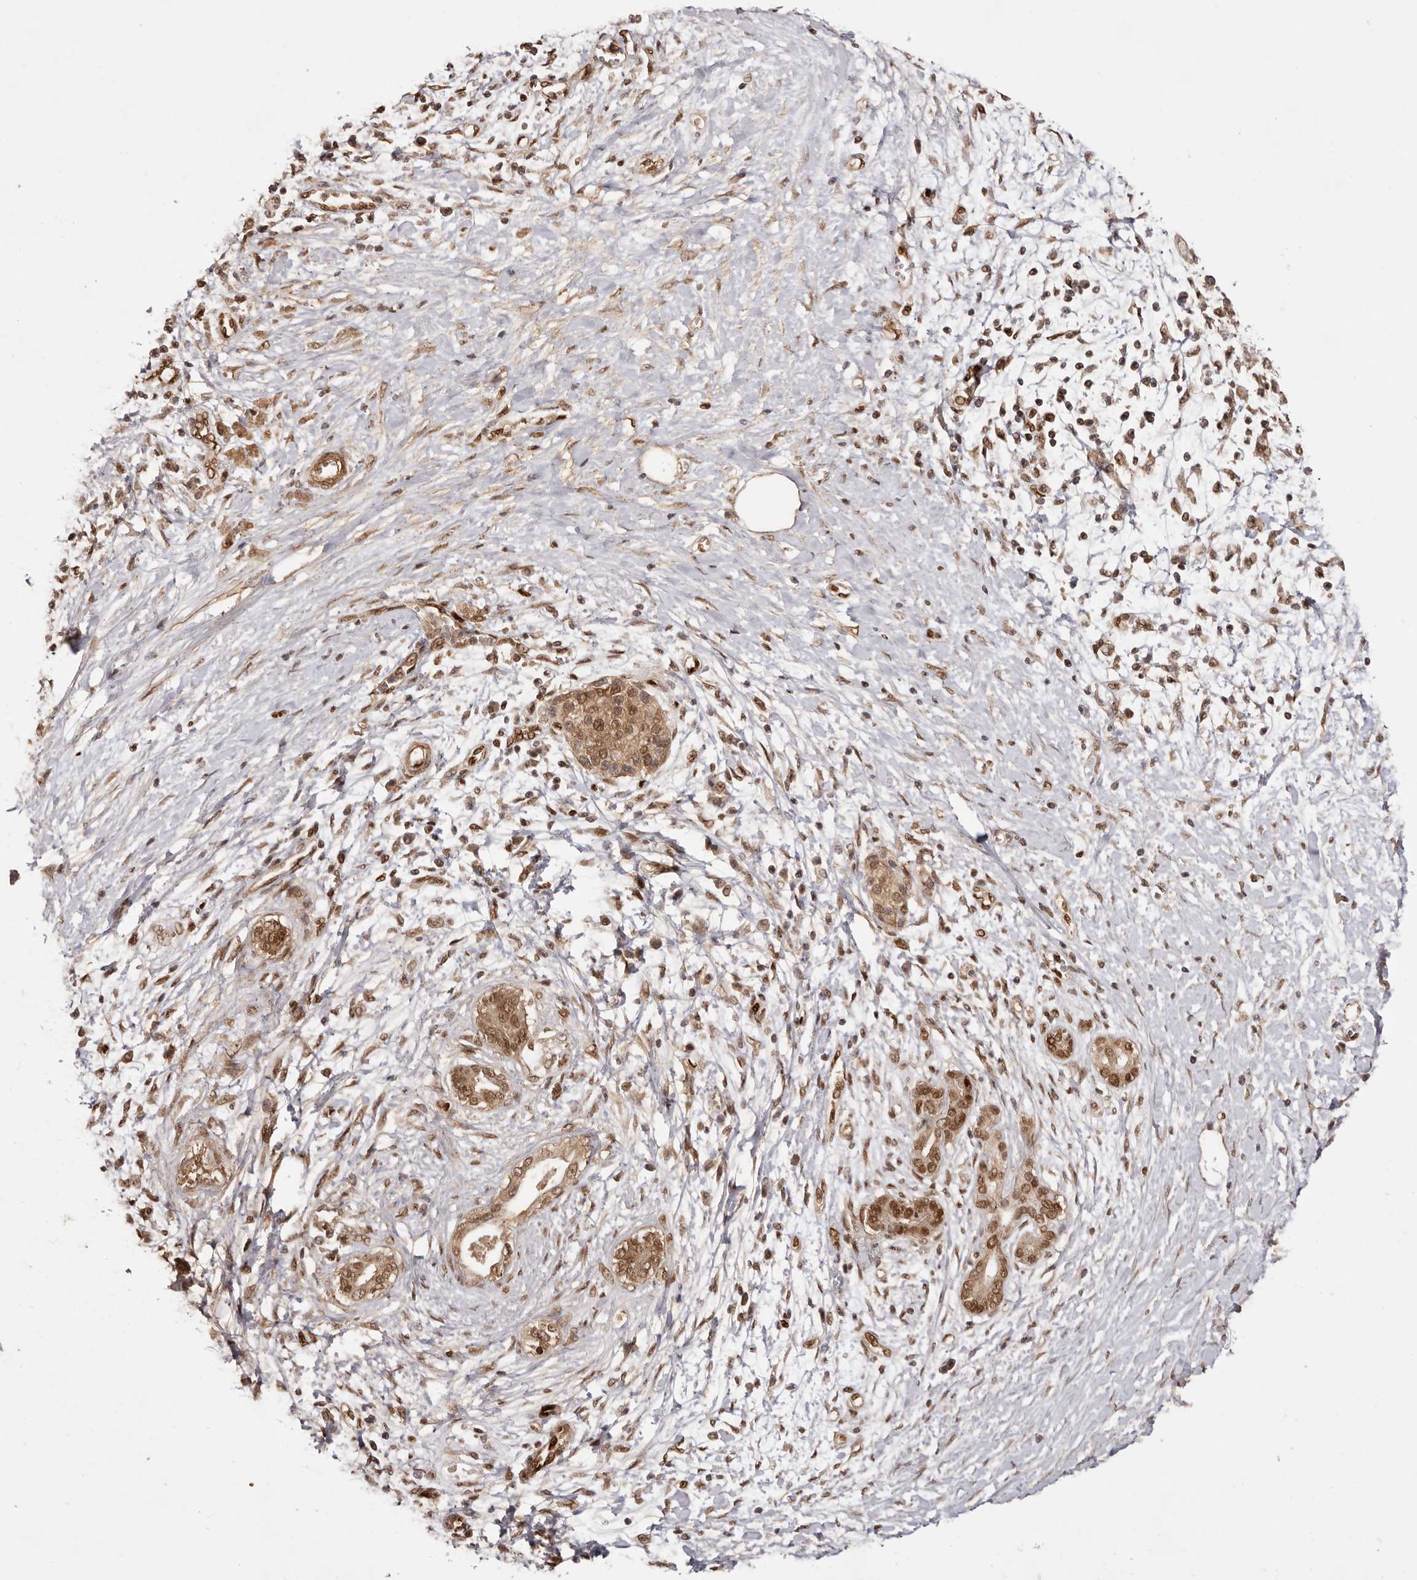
{"staining": {"intensity": "moderate", "quantity": ">75%", "location": "cytoplasmic/membranous,nuclear"}, "tissue": "pancreatic cancer", "cell_type": "Tumor cells", "image_type": "cancer", "snomed": [{"axis": "morphology", "description": "Adenocarcinoma, NOS"}, {"axis": "topography", "description": "Pancreas"}], "caption": "IHC photomicrograph of pancreatic adenocarcinoma stained for a protein (brown), which reveals medium levels of moderate cytoplasmic/membranous and nuclear positivity in about >75% of tumor cells.", "gene": "UBR2", "patient": {"sex": "male", "age": 58}}